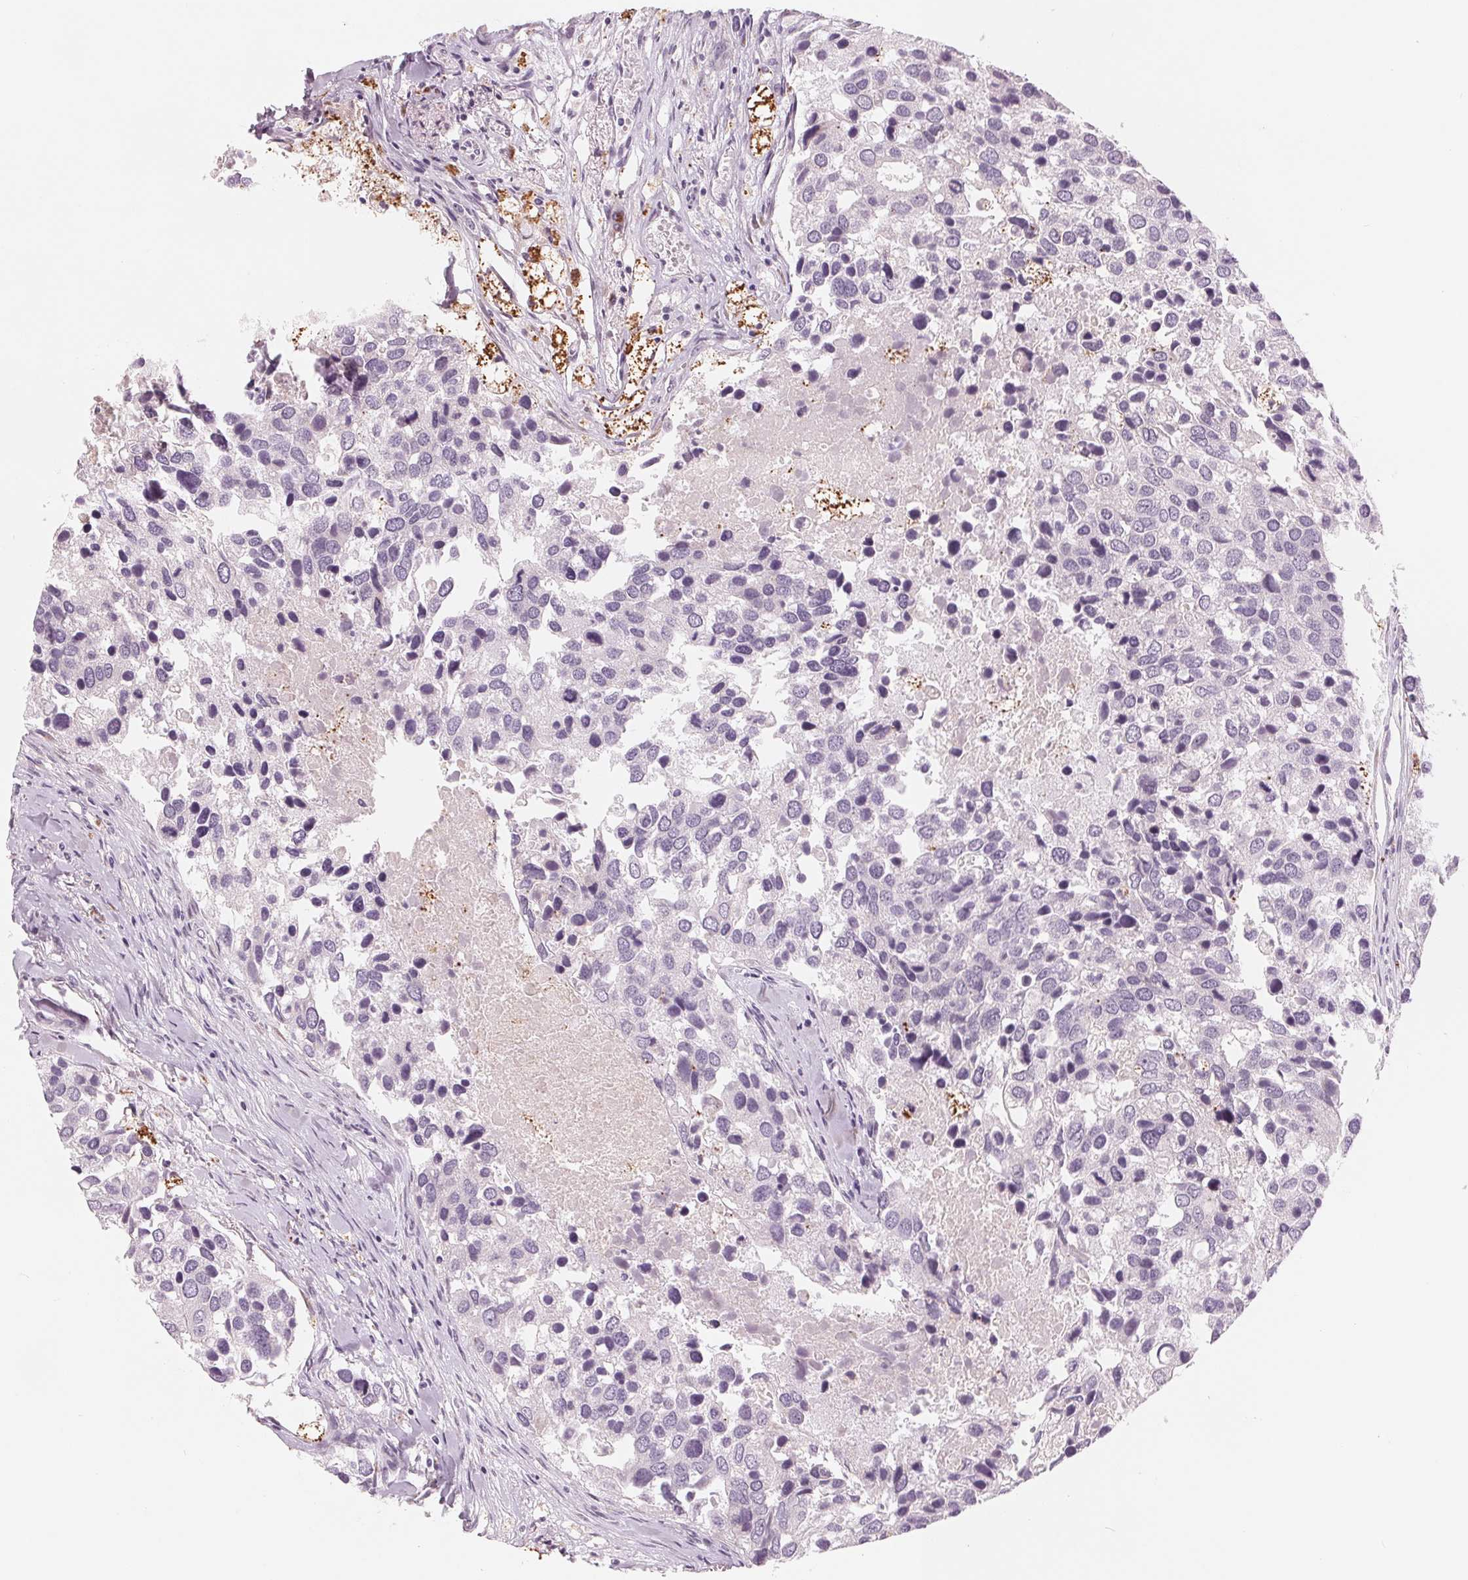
{"staining": {"intensity": "negative", "quantity": "none", "location": "none"}, "tissue": "breast cancer", "cell_type": "Tumor cells", "image_type": "cancer", "snomed": [{"axis": "morphology", "description": "Duct carcinoma"}, {"axis": "topography", "description": "Breast"}], "caption": "Immunohistochemistry (IHC) of breast cancer shows no positivity in tumor cells.", "gene": "IL9R", "patient": {"sex": "female", "age": 83}}